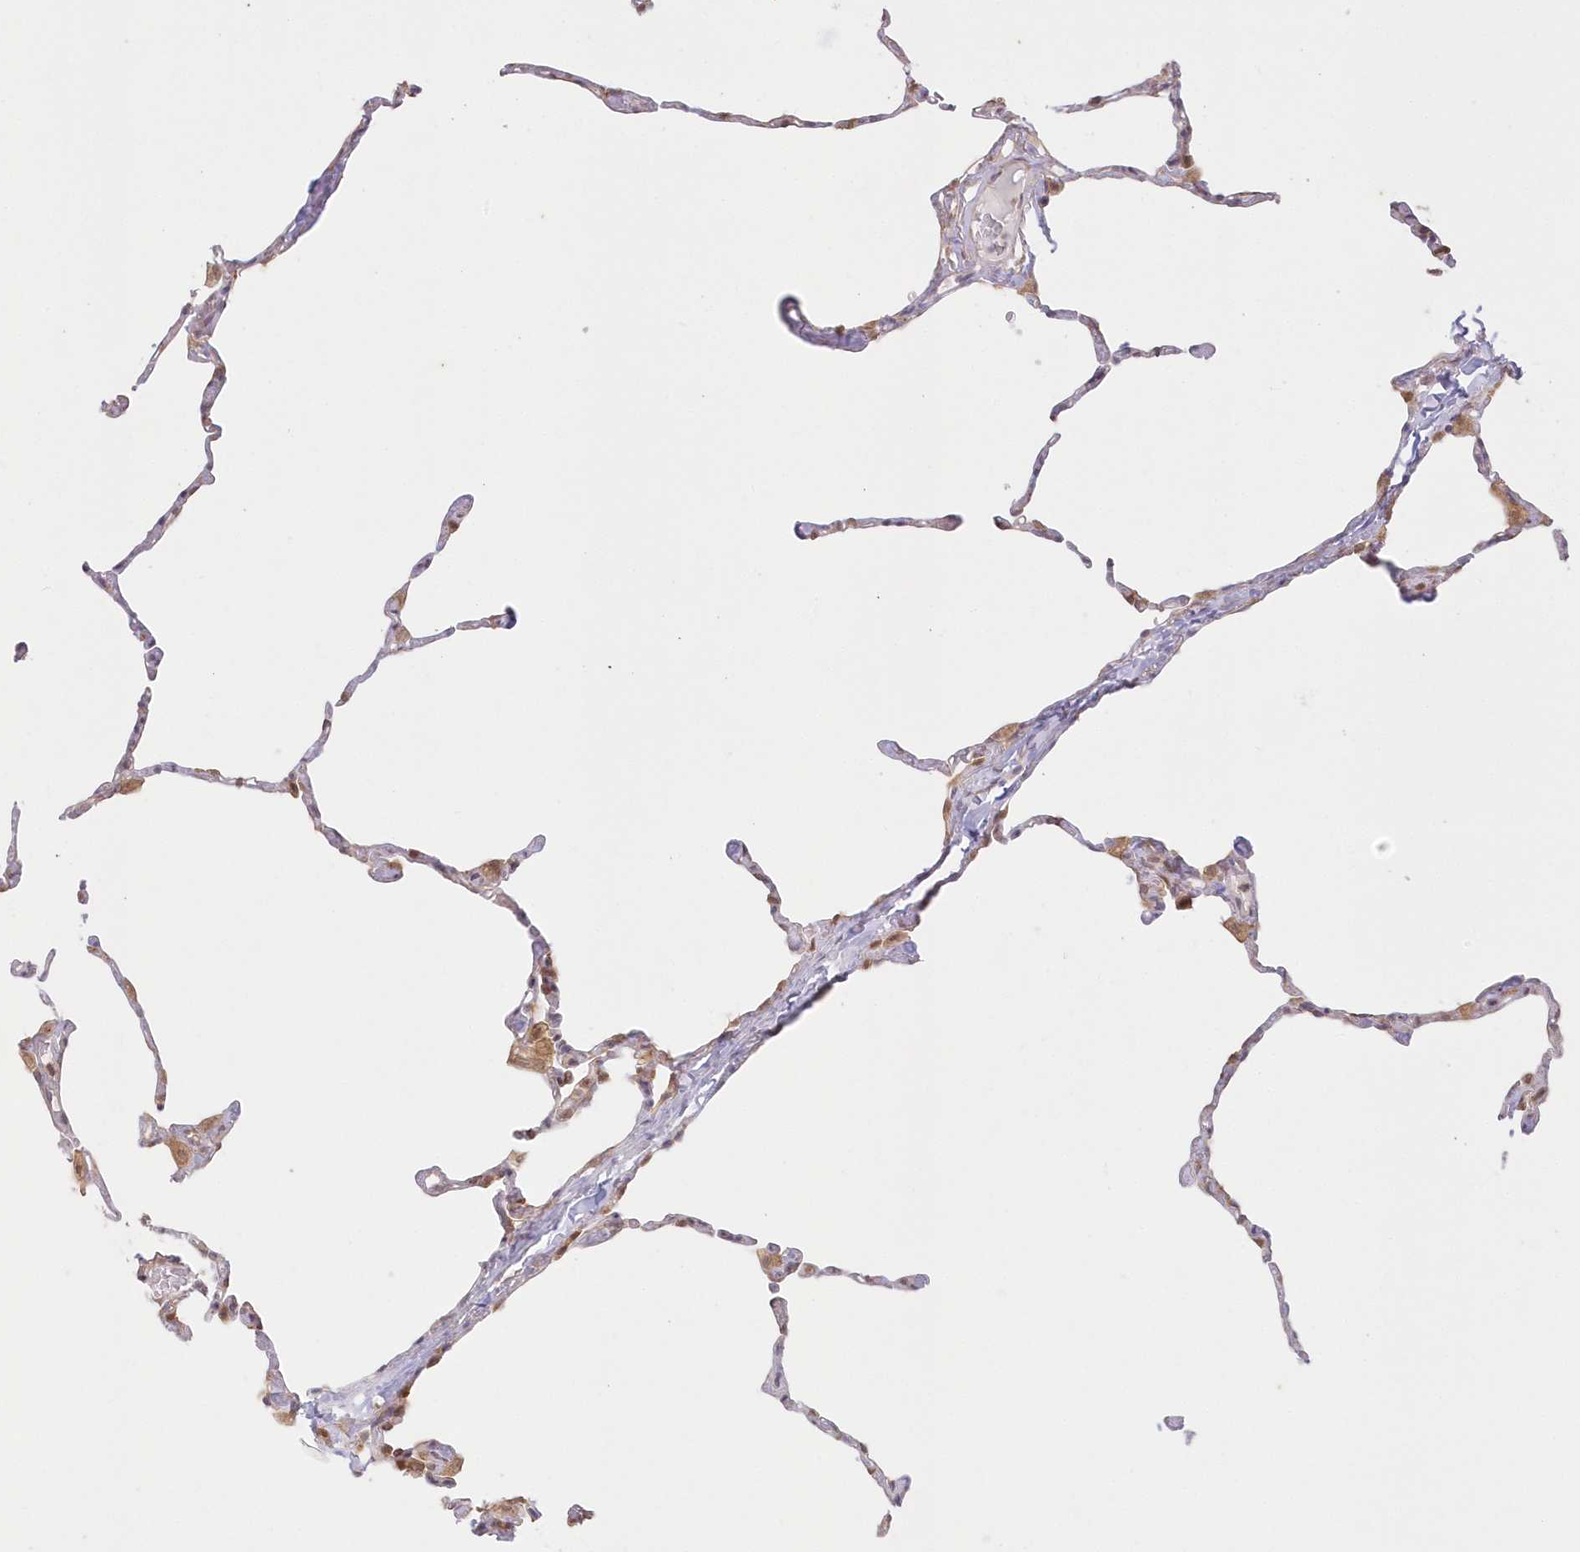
{"staining": {"intensity": "negative", "quantity": "none", "location": "none"}, "tissue": "lung", "cell_type": "Alveolar cells", "image_type": "normal", "snomed": [{"axis": "morphology", "description": "Normal tissue, NOS"}, {"axis": "topography", "description": "Lung"}], "caption": "An image of lung stained for a protein demonstrates no brown staining in alveolar cells. (DAB (3,3'-diaminobenzidine) immunohistochemistry (IHC), high magnification).", "gene": "RNPEP", "patient": {"sex": "male", "age": 65}}